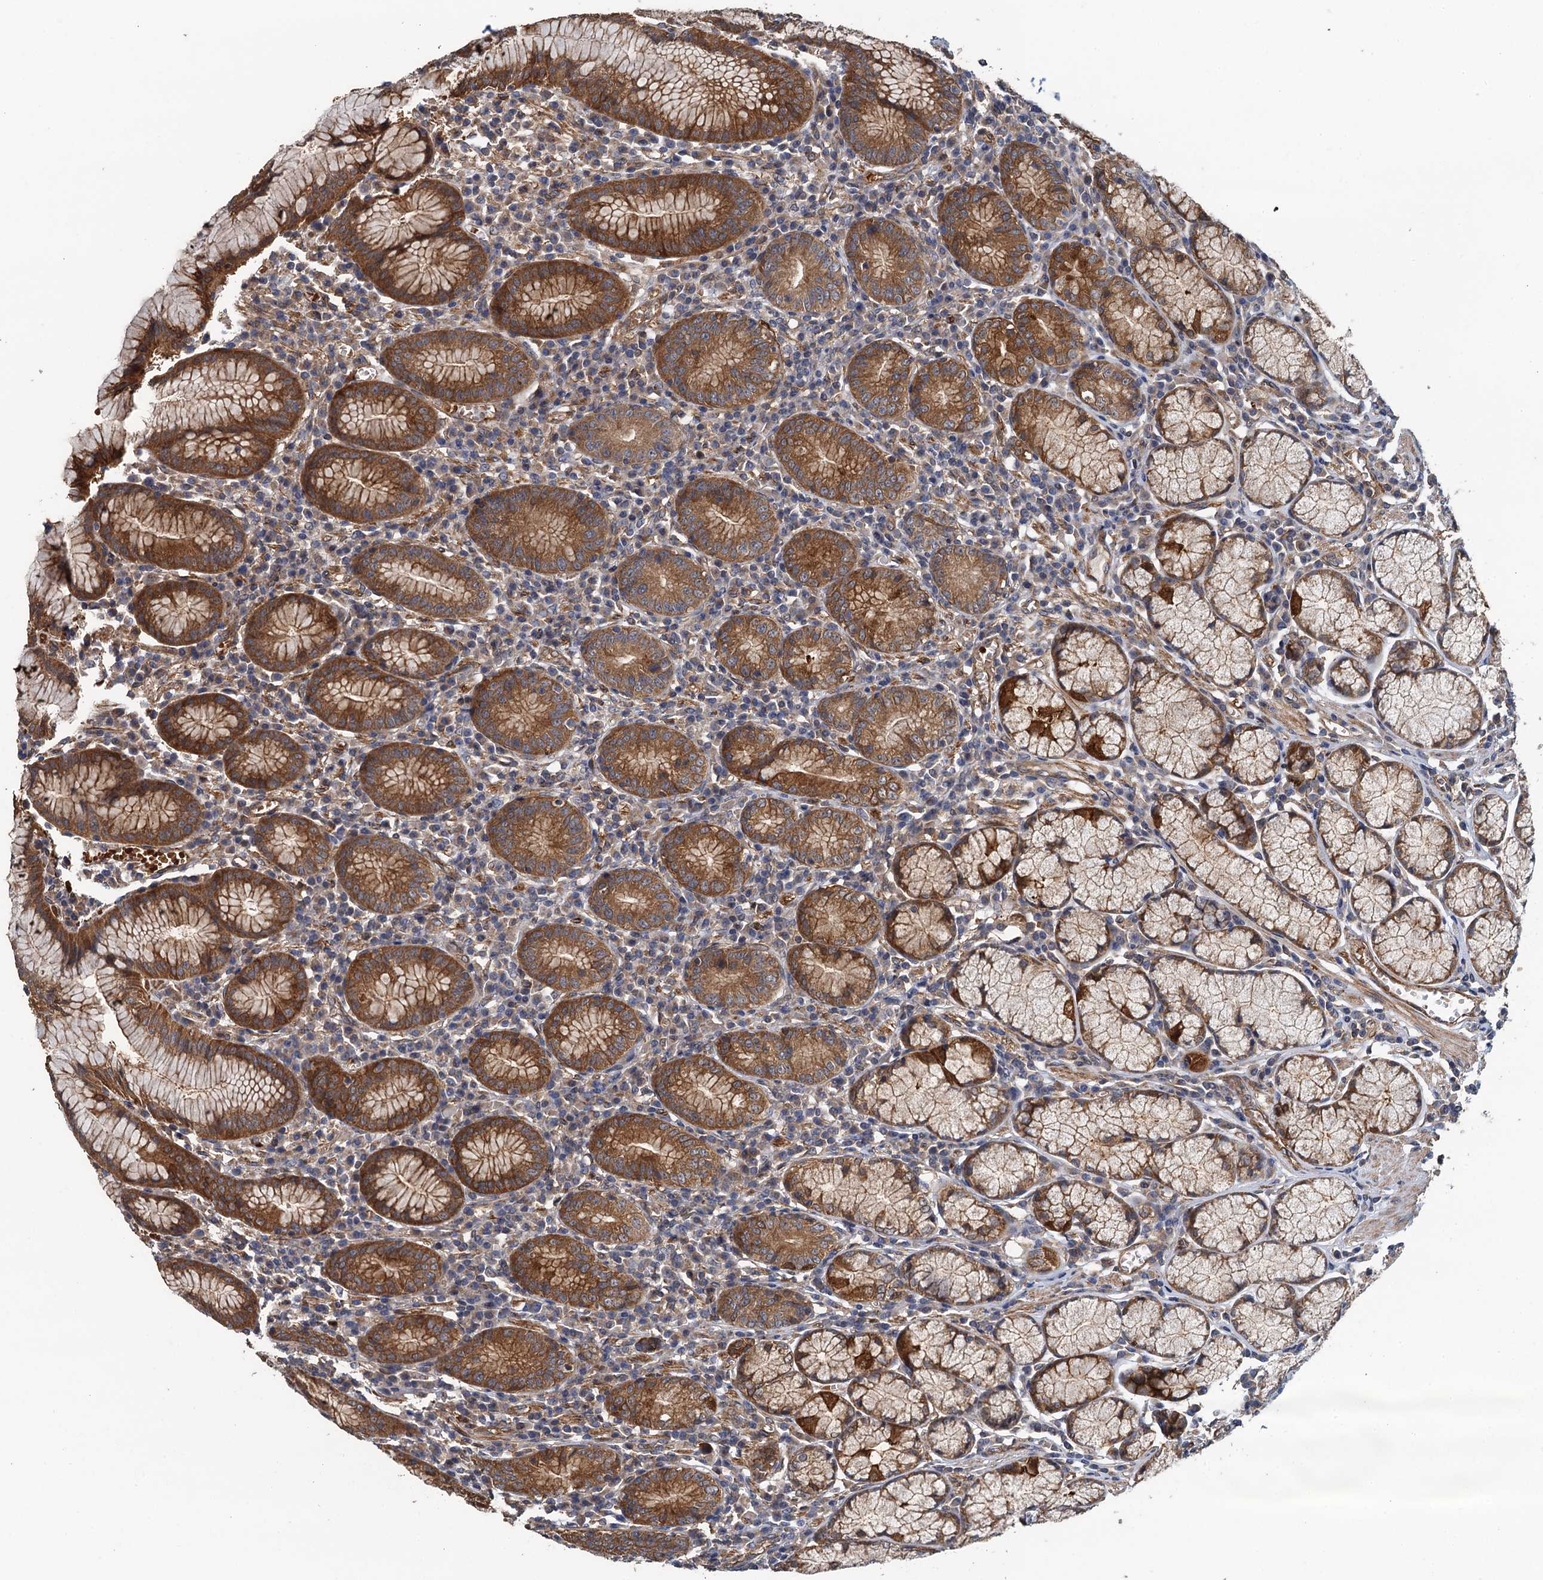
{"staining": {"intensity": "strong", "quantity": ">75%", "location": "cytoplasmic/membranous"}, "tissue": "stomach", "cell_type": "Glandular cells", "image_type": "normal", "snomed": [{"axis": "morphology", "description": "Normal tissue, NOS"}, {"axis": "topography", "description": "Stomach"}], "caption": "Stomach stained with immunohistochemistry exhibits strong cytoplasmic/membranous expression in about >75% of glandular cells.", "gene": "RSAD2", "patient": {"sex": "male", "age": 55}}